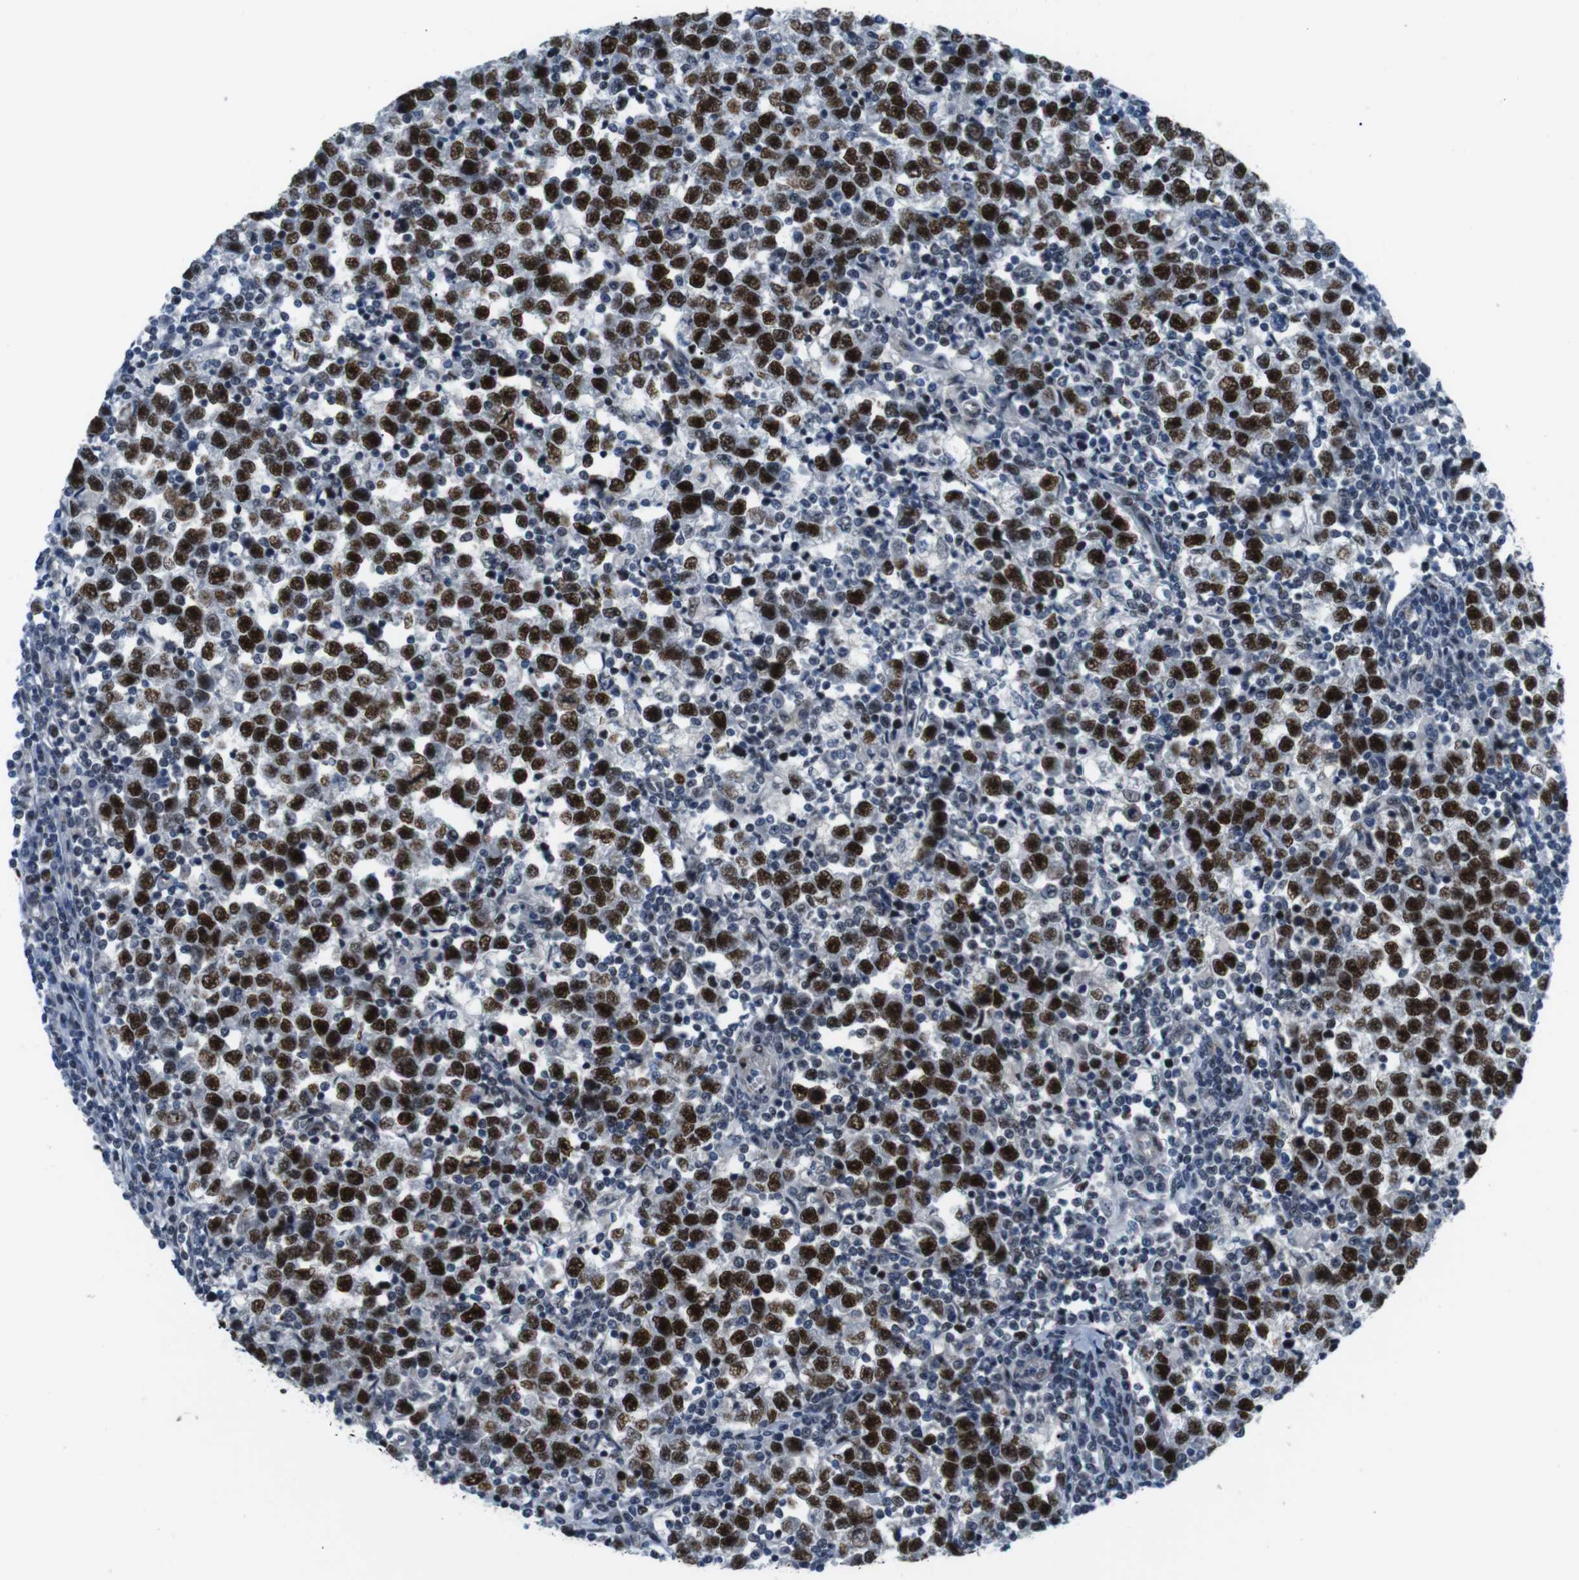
{"staining": {"intensity": "strong", "quantity": ">75%", "location": "nuclear"}, "tissue": "testis cancer", "cell_type": "Tumor cells", "image_type": "cancer", "snomed": [{"axis": "morphology", "description": "Seminoma, NOS"}, {"axis": "topography", "description": "Testis"}], "caption": "DAB (3,3'-diaminobenzidine) immunohistochemical staining of testis cancer displays strong nuclear protein expression in approximately >75% of tumor cells. (Brightfield microscopy of DAB IHC at high magnification).", "gene": "SMCO2", "patient": {"sex": "male", "age": 43}}